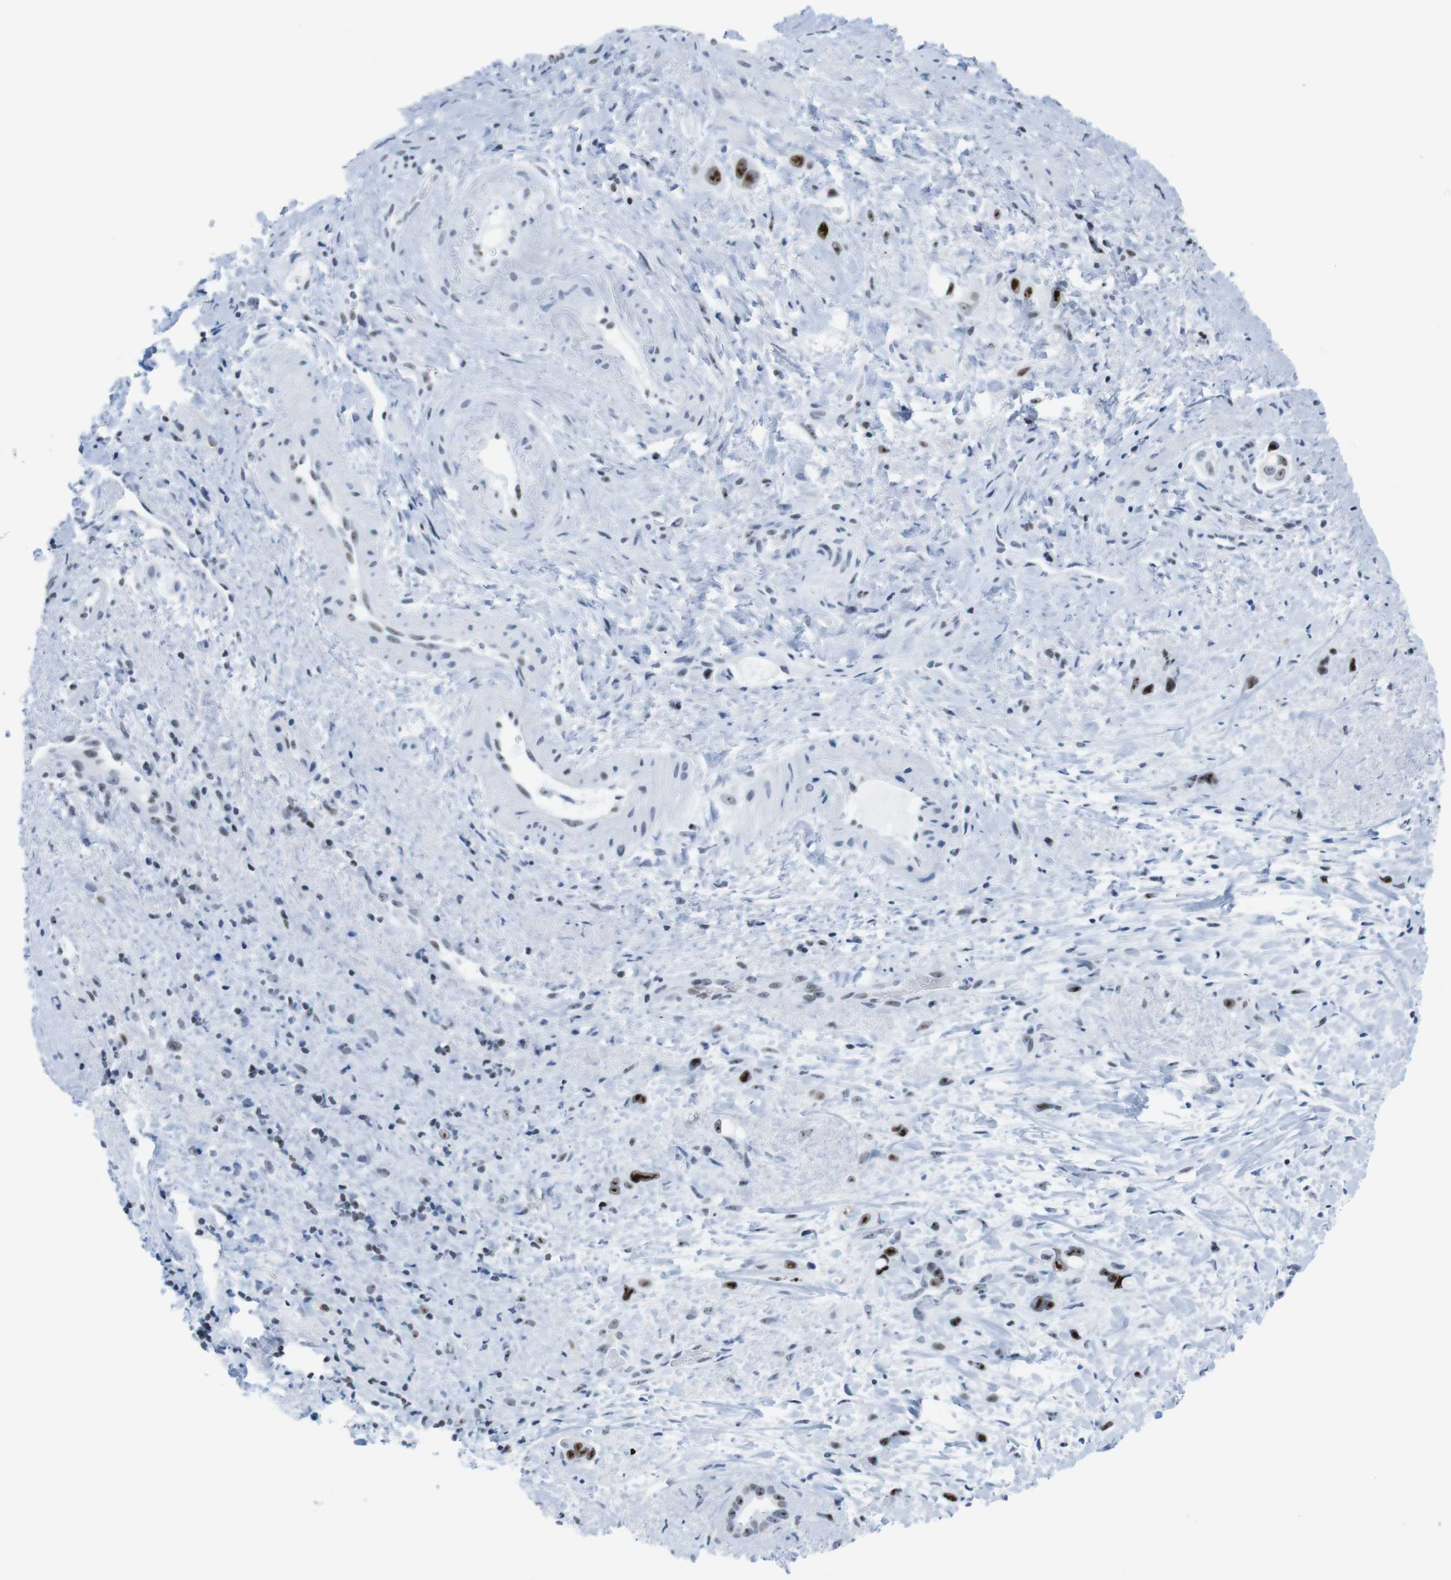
{"staining": {"intensity": "moderate", "quantity": ">75%", "location": "nuclear"}, "tissue": "liver cancer", "cell_type": "Tumor cells", "image_type": "cancer", "snomed": [{"axis": "morphology", "description": "Cholangiocarcinoma"}, {"axis": "topography", "description": "Liver"}], "caption": "The micrograph reveals immunohistochemical staining of liver cholangiocarcinoma. There is moderate nuclear staining is identified in approximately >75% of tumor cells. The protein is stained brown, and the nuclei are stained in blue (DAB IHC with brightfield microscopy, high magnification).", "gene": "NIFK", "patient": {"sex": "female", "age": 65}}